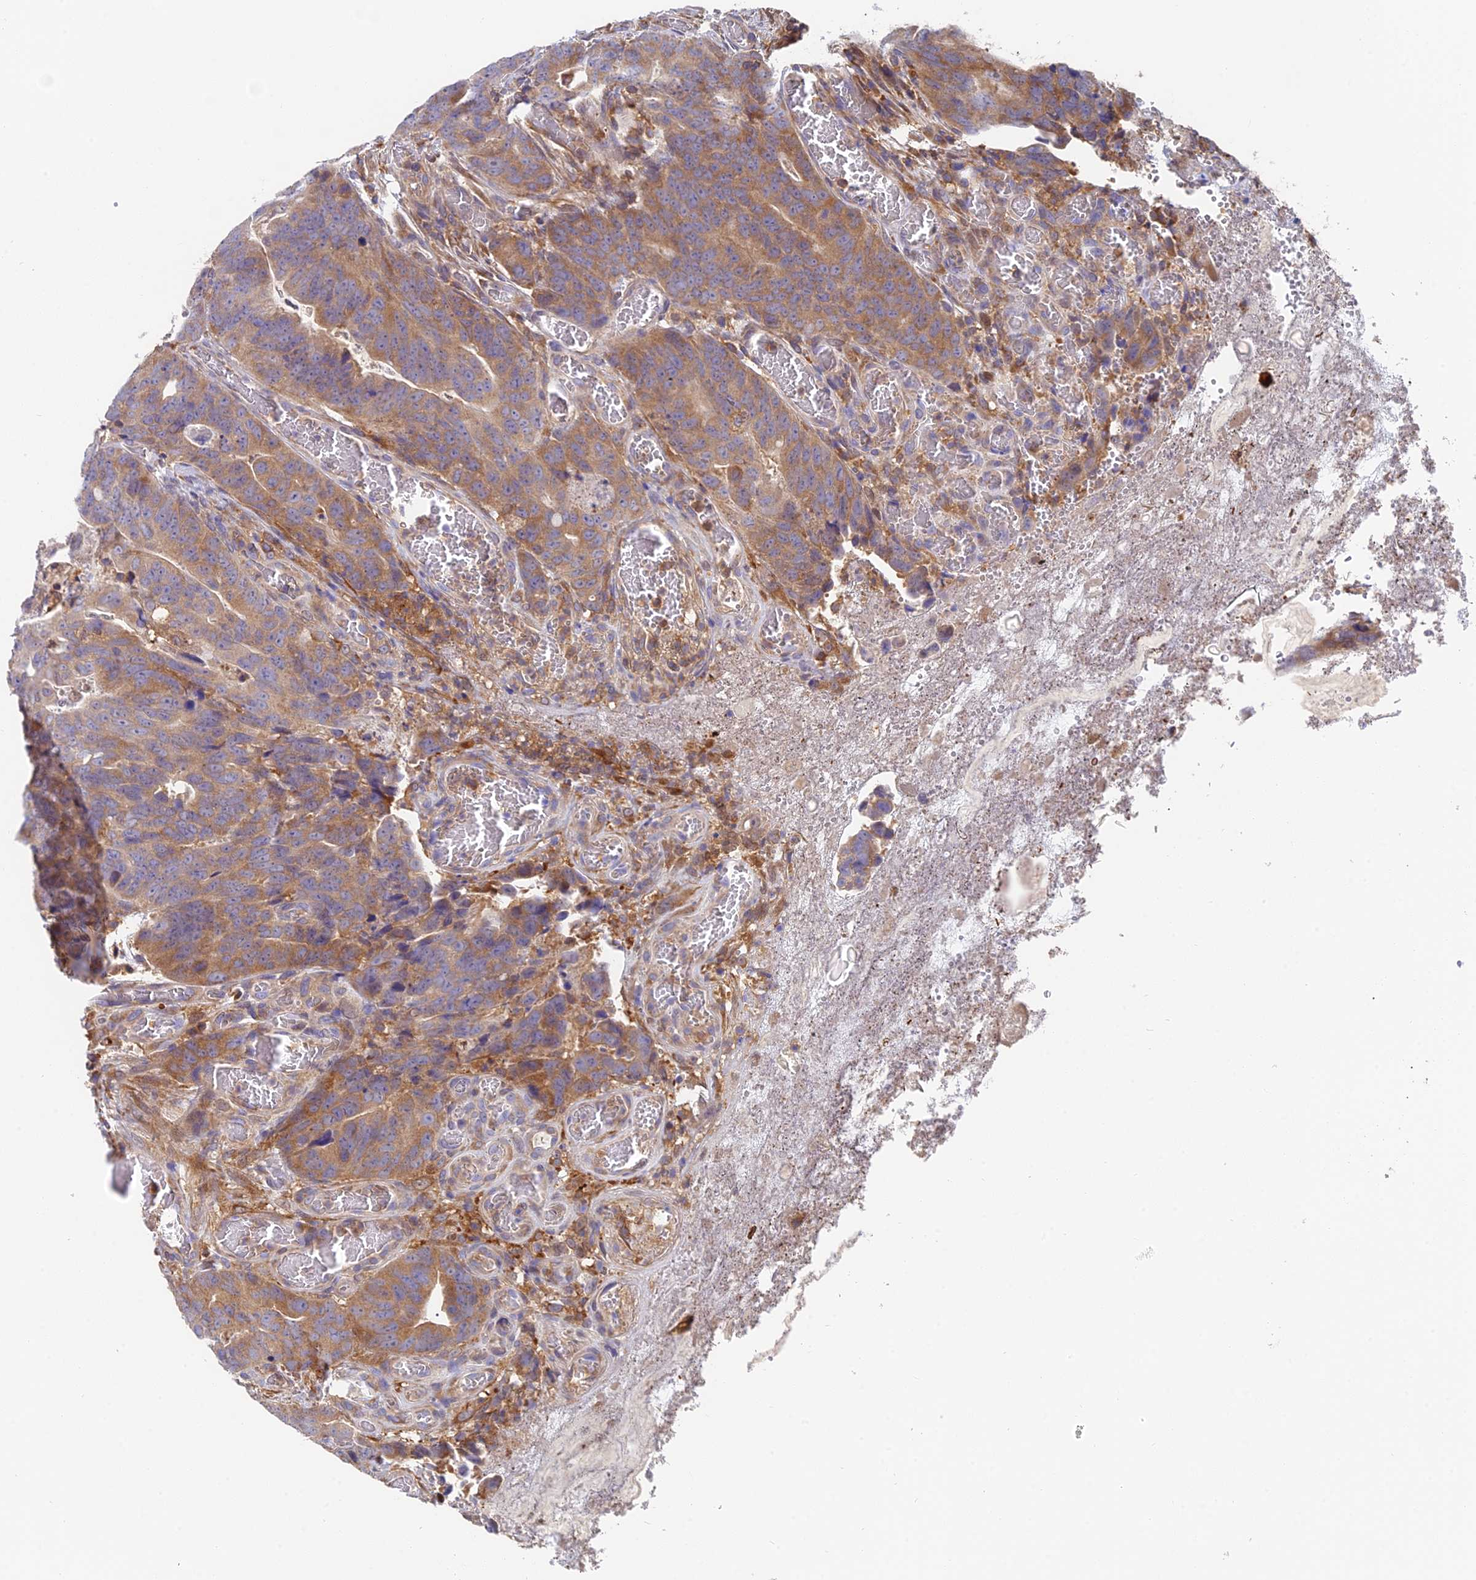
{"staining": {"intensity": "moderate", "quantity": "25%-75%", "location": "cytoplasmic/membranous"}, "tissue": "colorectal cancer", "cell_type": "Tumor cells", "image_type": "cancer", "snomed": [{"axis": "morphology", "description": "Adenocarcinoma, NOS"}, {"axis": "topography", "description": "Colon"}], "caption": "IHC of human colorectal adenocarcinoma shows medium levels of moderate cytoplasmic/membranous expression in approximately 25%-75% of tumor cells. (DAB = brown stain, brightfield microscopy at high magnification).", "gene": "IPO5", "patient": {"sex": "female", "age": 82}}